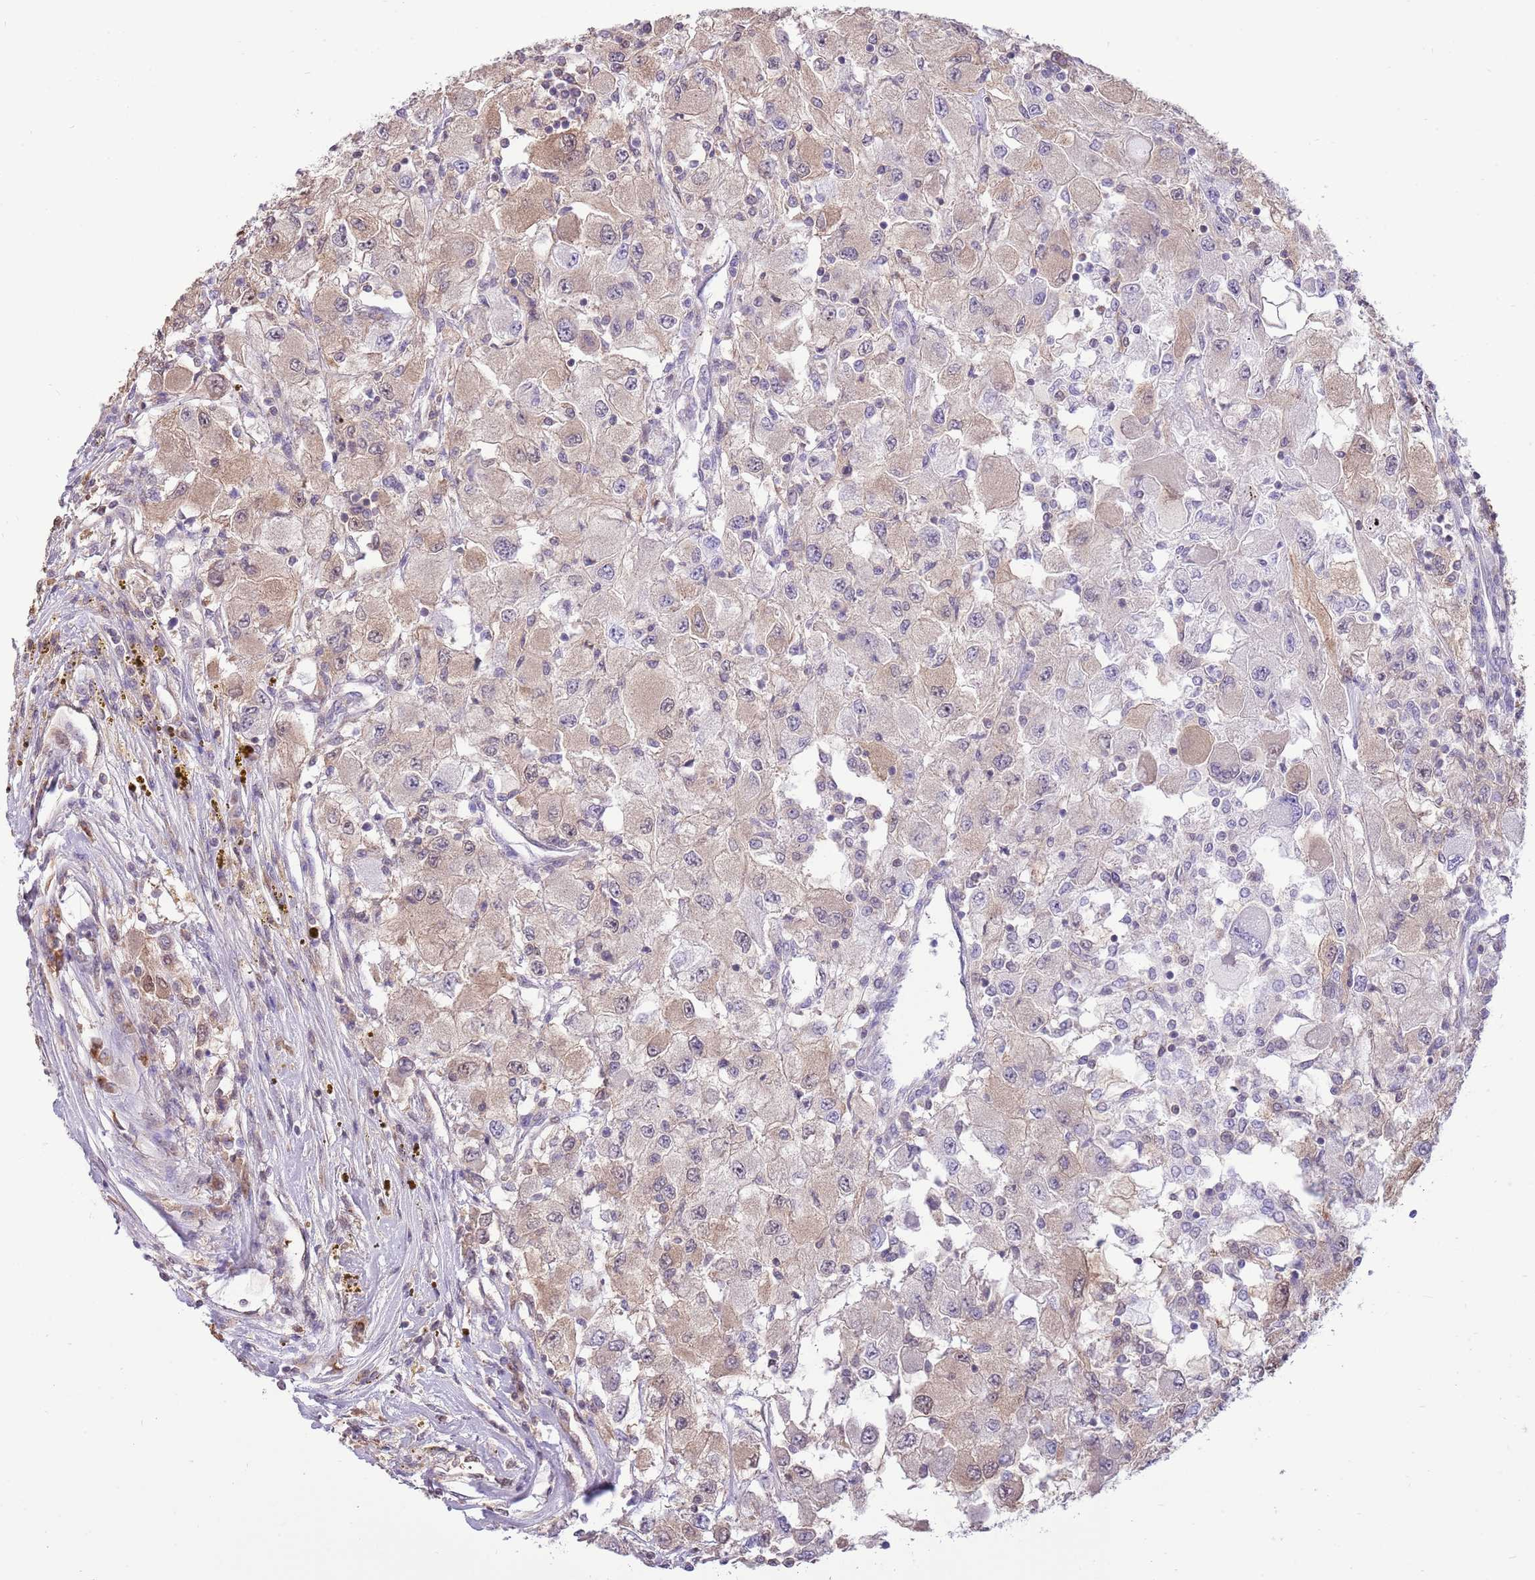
{"staining": {"intensity": "weak", "quantity": "25%-75%", "location": "cytoplasmic/membranous"}, "tissue": "renal cancer", "cell_type": "Tumor cells", "image_type": "cancer", "snomed": [{"axis": "morphology", "description": "Adenocarcinoma, NOS"}, {"axis": "topography", "description": "Kidney"}], "caption": "This photomicrograph exhibits immunohistochemistry (IHC) staining of human renal adenocarcinoma, with low weak cytoplasmic/membranous staining in about 25%-75% of tumor cells.", "gene": "NSFL1C", "patient": {"sex": "female", "age": 67}}